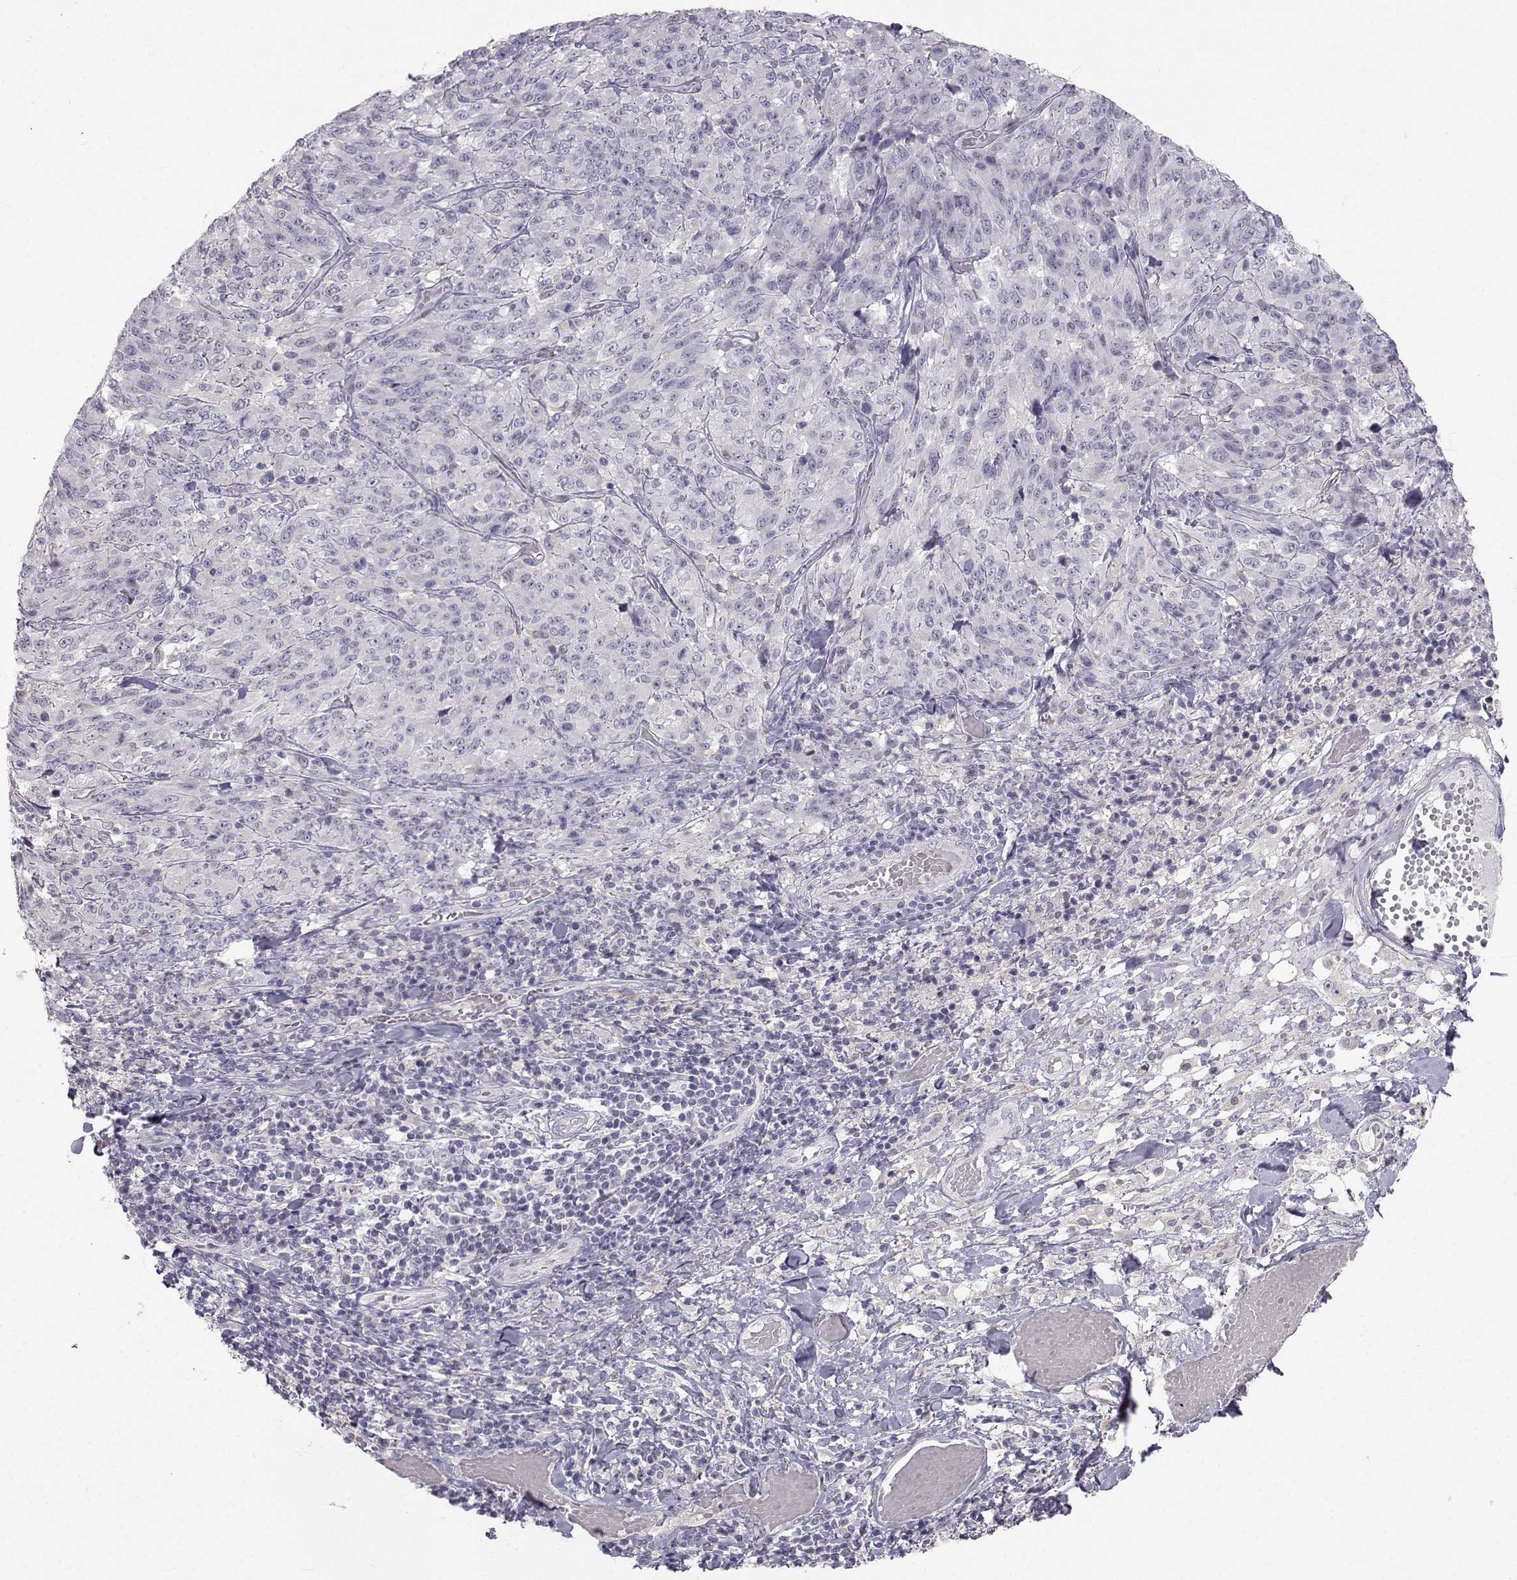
{"staining": {"intensity": "weak", "quantity": "<25%", "location": "cytoplasmic/membranous"}, "tissue": "melanoma", "cell_type": "Tumor cells", "image_type": "cancer", "snomed": [{"axis": "morphology", "description": "Malignant melanoma, NOS"}, {"axis": "topography", "description": "Skin"}], "caption": "High magnification brightfield microscopy of malignant melanoma stained with DAB (brown) and counterstained with hematoxylin (blue): tumor cells show no significant expression.", "gene": "ZNF185", "patient": {"sex": "female", "age": 91}}